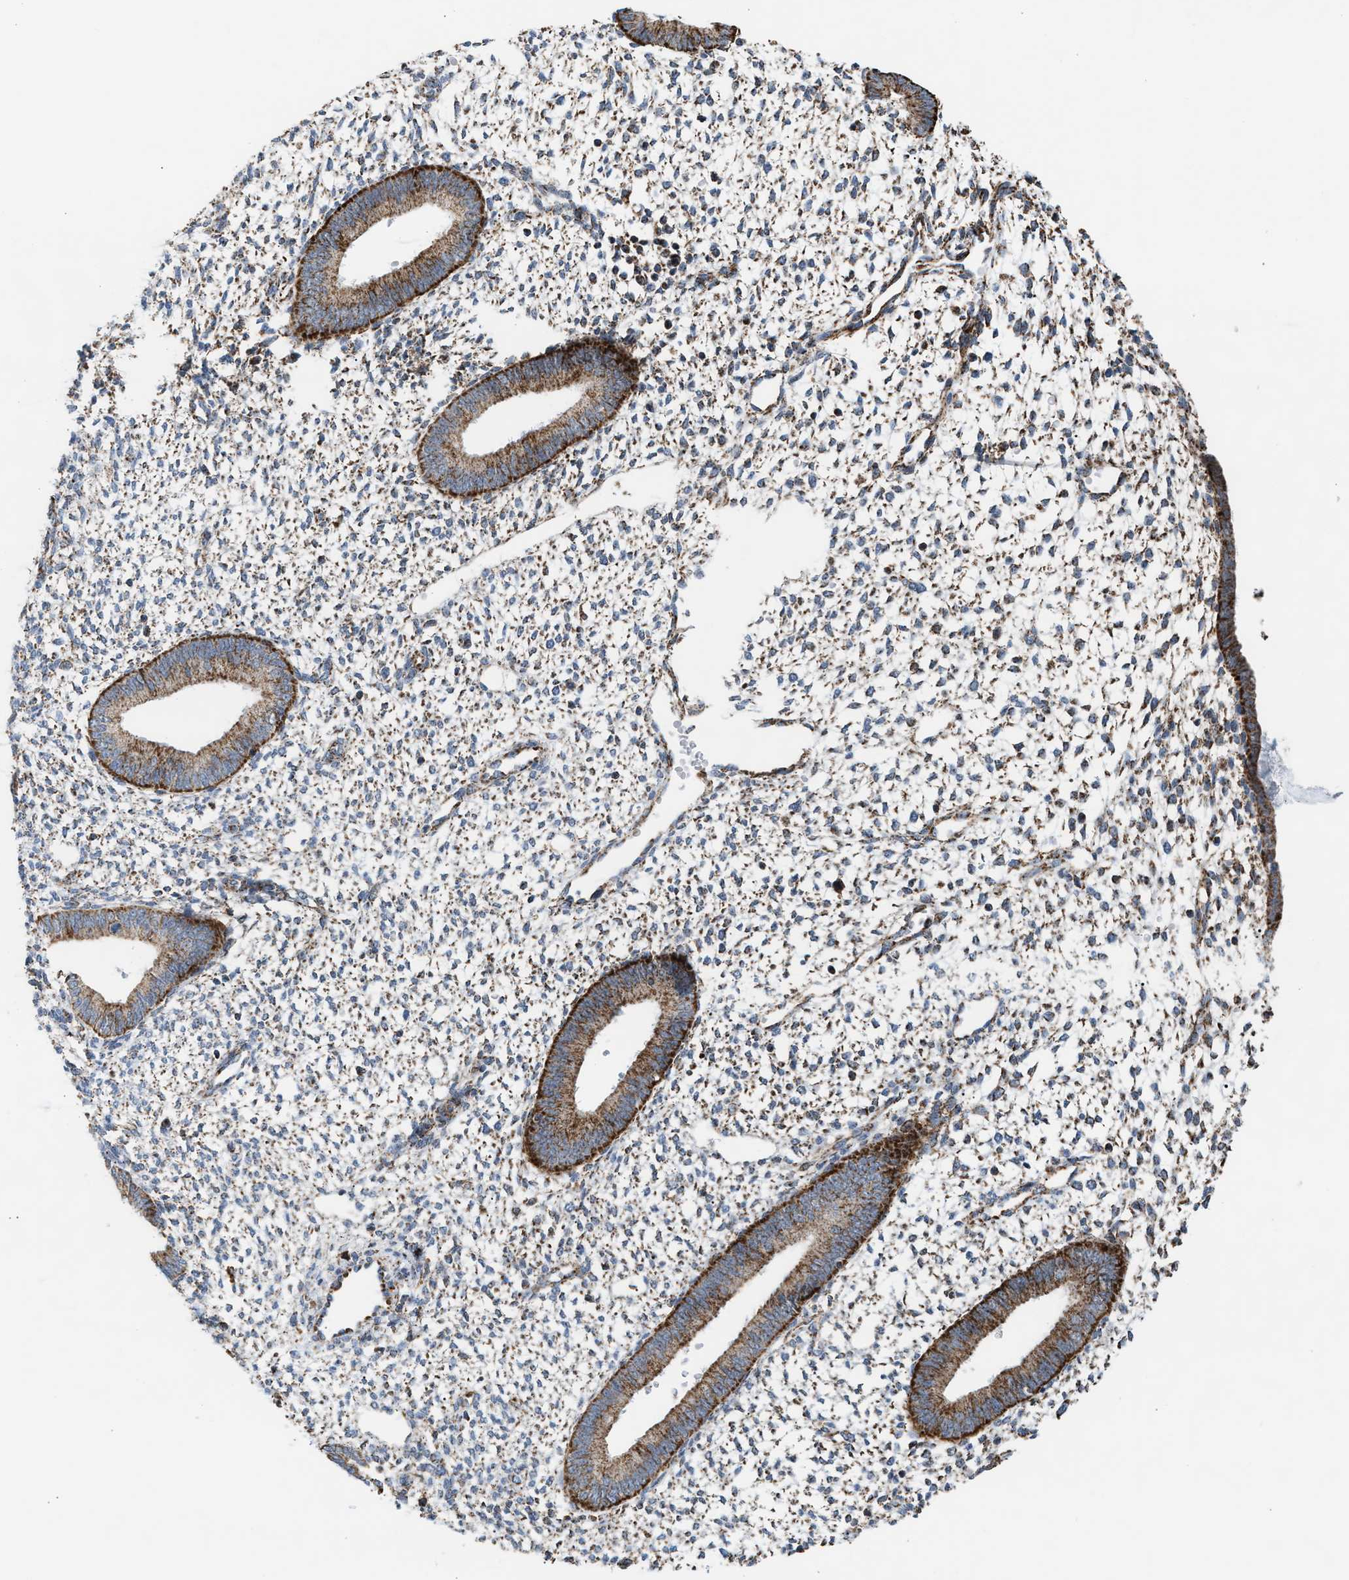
{"staining": {"intensity": "moderate", "quantity": "25%-75%", "location": "cytoplasmic/membranous"}, "tissue": "endometrium", "cell_type": "Cells in endometrial stroma", "image_type": "normal", "snomed": [{"axis": "morphology", "description": "Normal tissue, NOS"}, {"axis": "topography", "description": "Endometrium"}], "caption": "Brown immunohistochemical staining in unremarkable endometrium displays moderate cytoplasmic/membranous positivity in approximately 25%-75% of cells in endometrial stroma.", "gene": "PMPCA", "patient": {"sex": "female", "age": 46}}